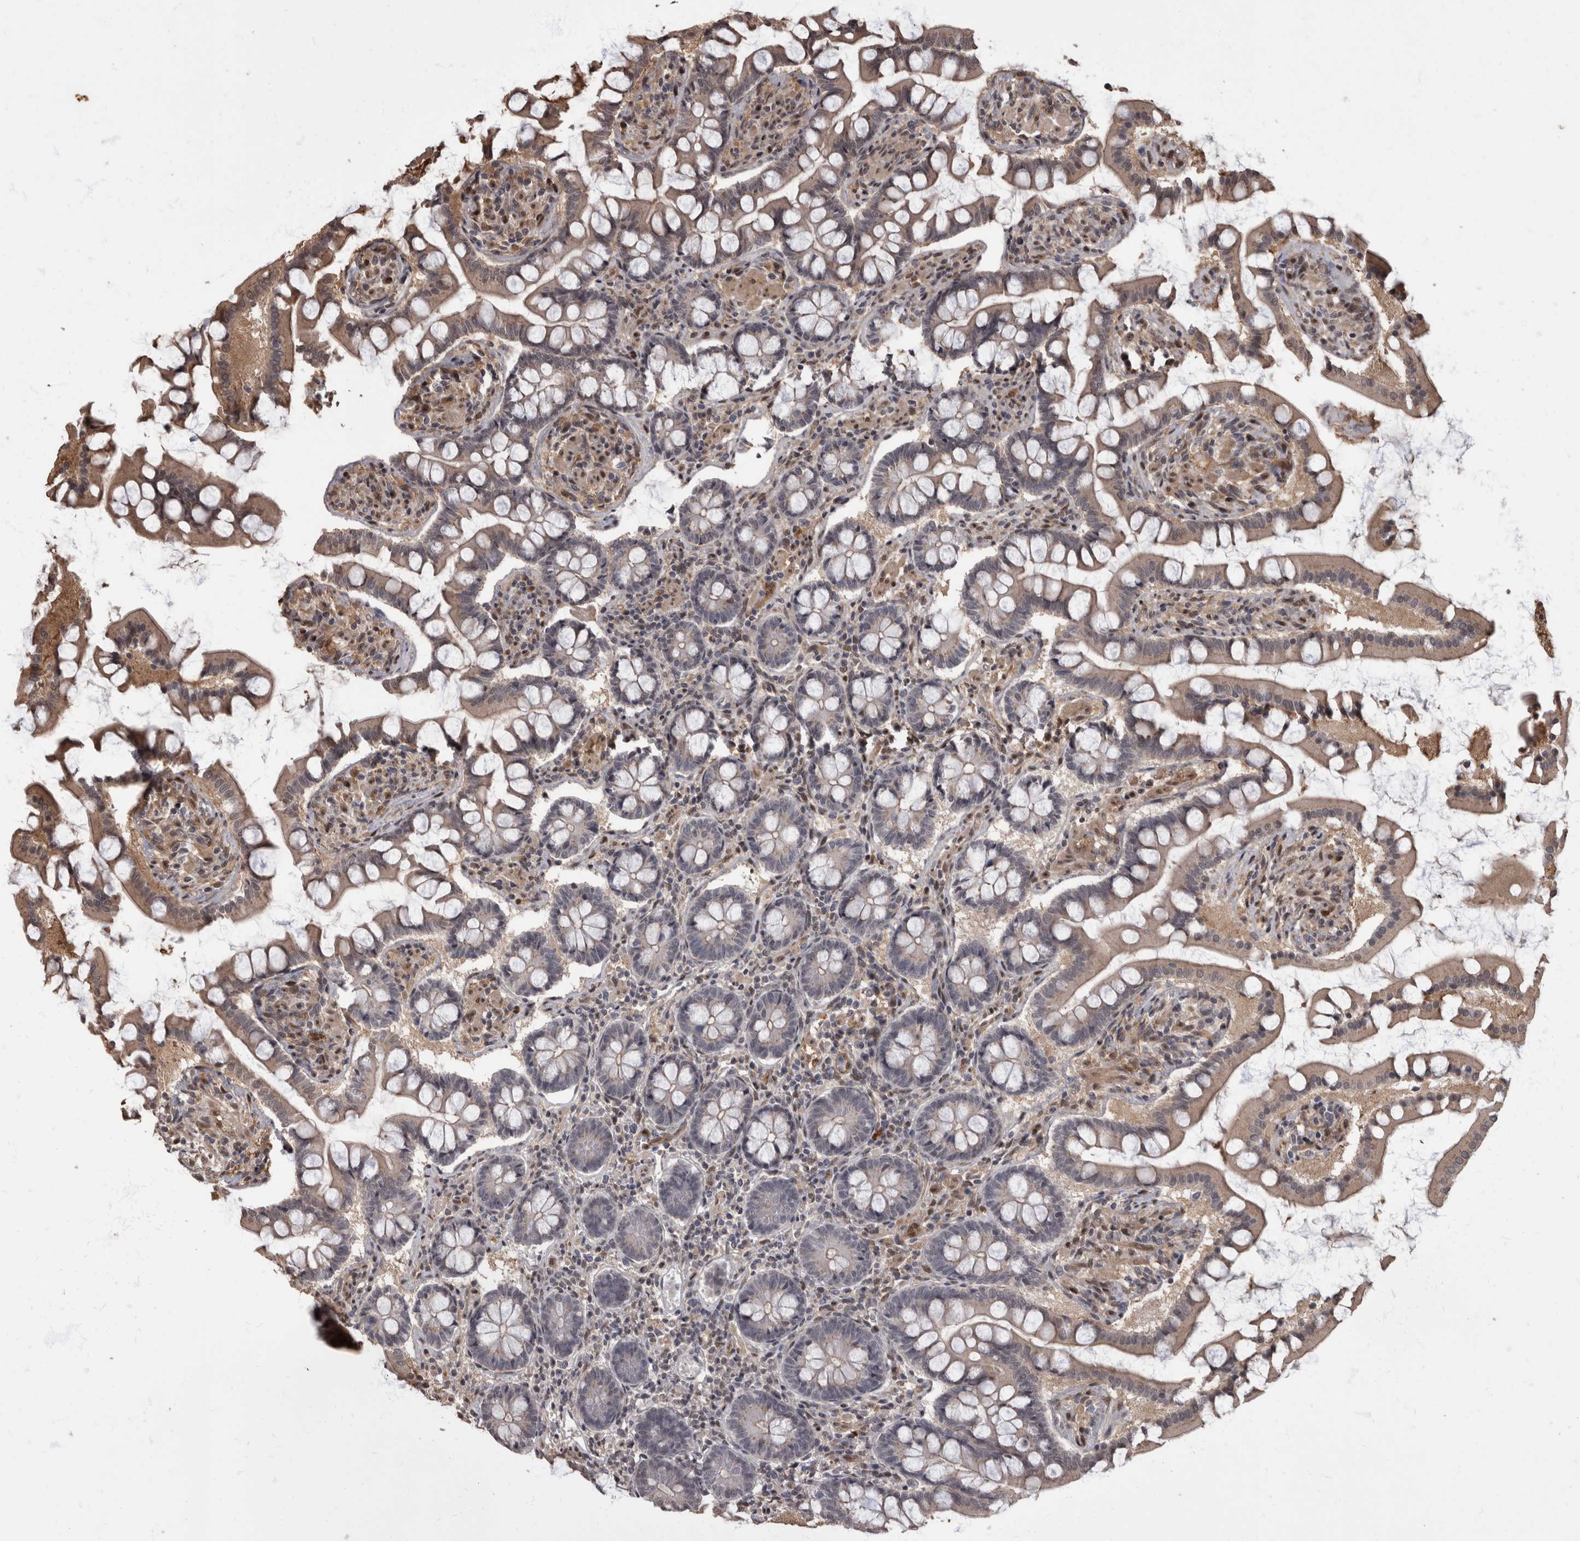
{"staining": {"intensity": "moderate", "quantity": "25%-75%", "location": "cytoplasmic/membranous,nuclear"}, "tissue": "small intestine", "cell_type": "Glandular cells", "image_type": "normal", "snomed": [{"axis": "morphology", "description": "Normal tissue, NOS"}, {"axis": "topography", "description": "Small intestine"}], "caption": "Immunohistochemical staining of unremarkable small intestine exhibits 25%-75% levels of moderate cytoplasmic/membranous,nuclear protein staining in approximately 25%-75% of glandular cells. The protein is shown in brown color, while the nuclei are stained blue.", "gene": "AKT3", "patient": {"sex": "male", "age": 41}}